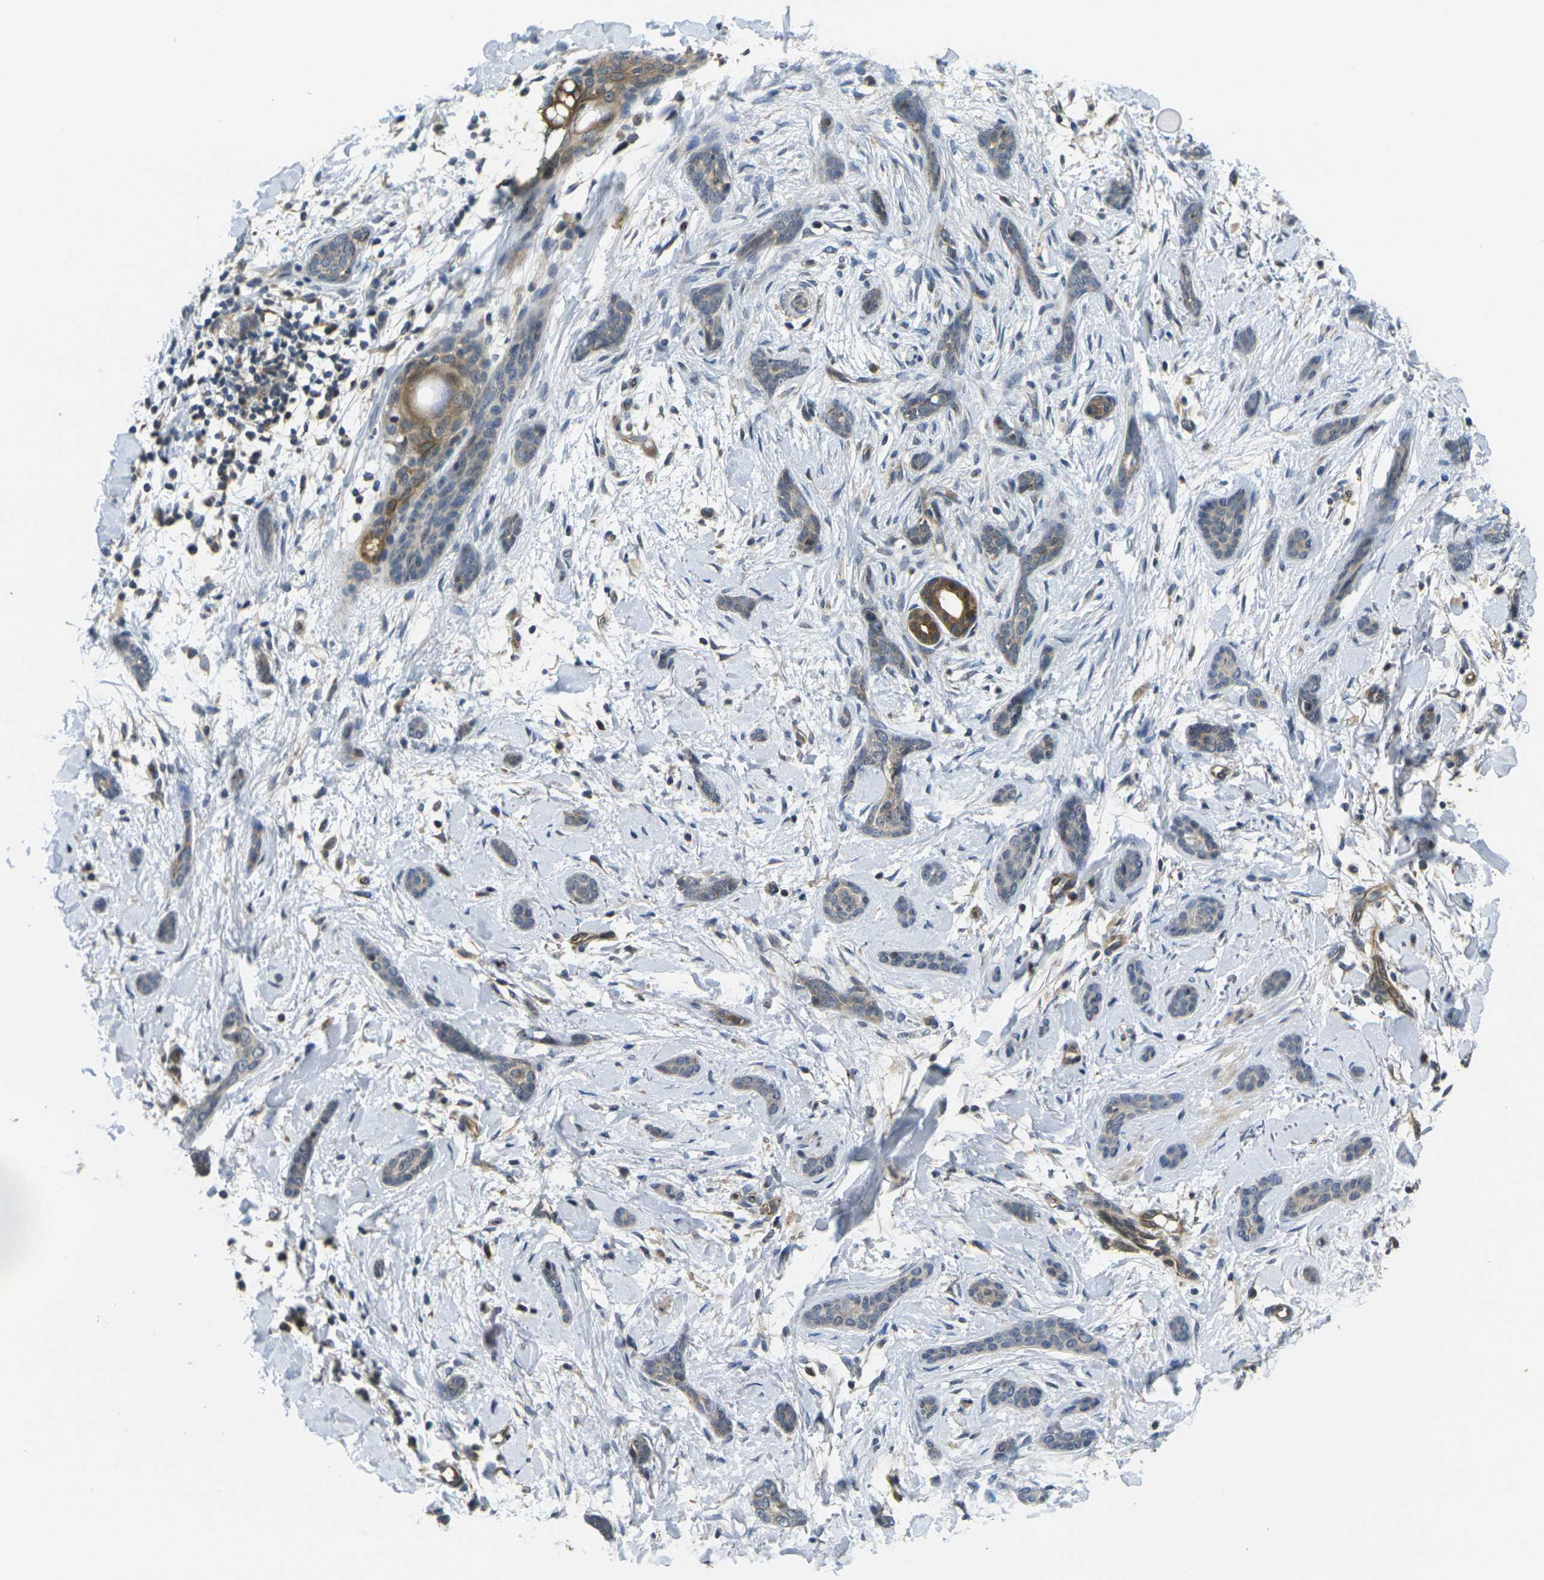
{"staining": {"intensity": "negative", "quantity": "none", "location": "none"}, "tissue": "skin cancer", "cell_type": "Tumor cells", "image_type": "cancer", "snomed": [{"axis": "morphology", "description": "Basal cell carcinoma"}, {"axis": "topography", "description": "Skin"}], "caption": "A high-resolution micrograph shows immunohistochemistry (IHC) staining of skin cancer (basal cell carcinoma), which reveals no significant positivity in tumor cells. Brightfield microscopy of IHC stained with DAB (3,3'-diaminobenzidine) (brown) and hematoxylin (blue), captured at high magnification.", "gene": "MINAR2", "patient": {"sex": "female", "age": 58}}